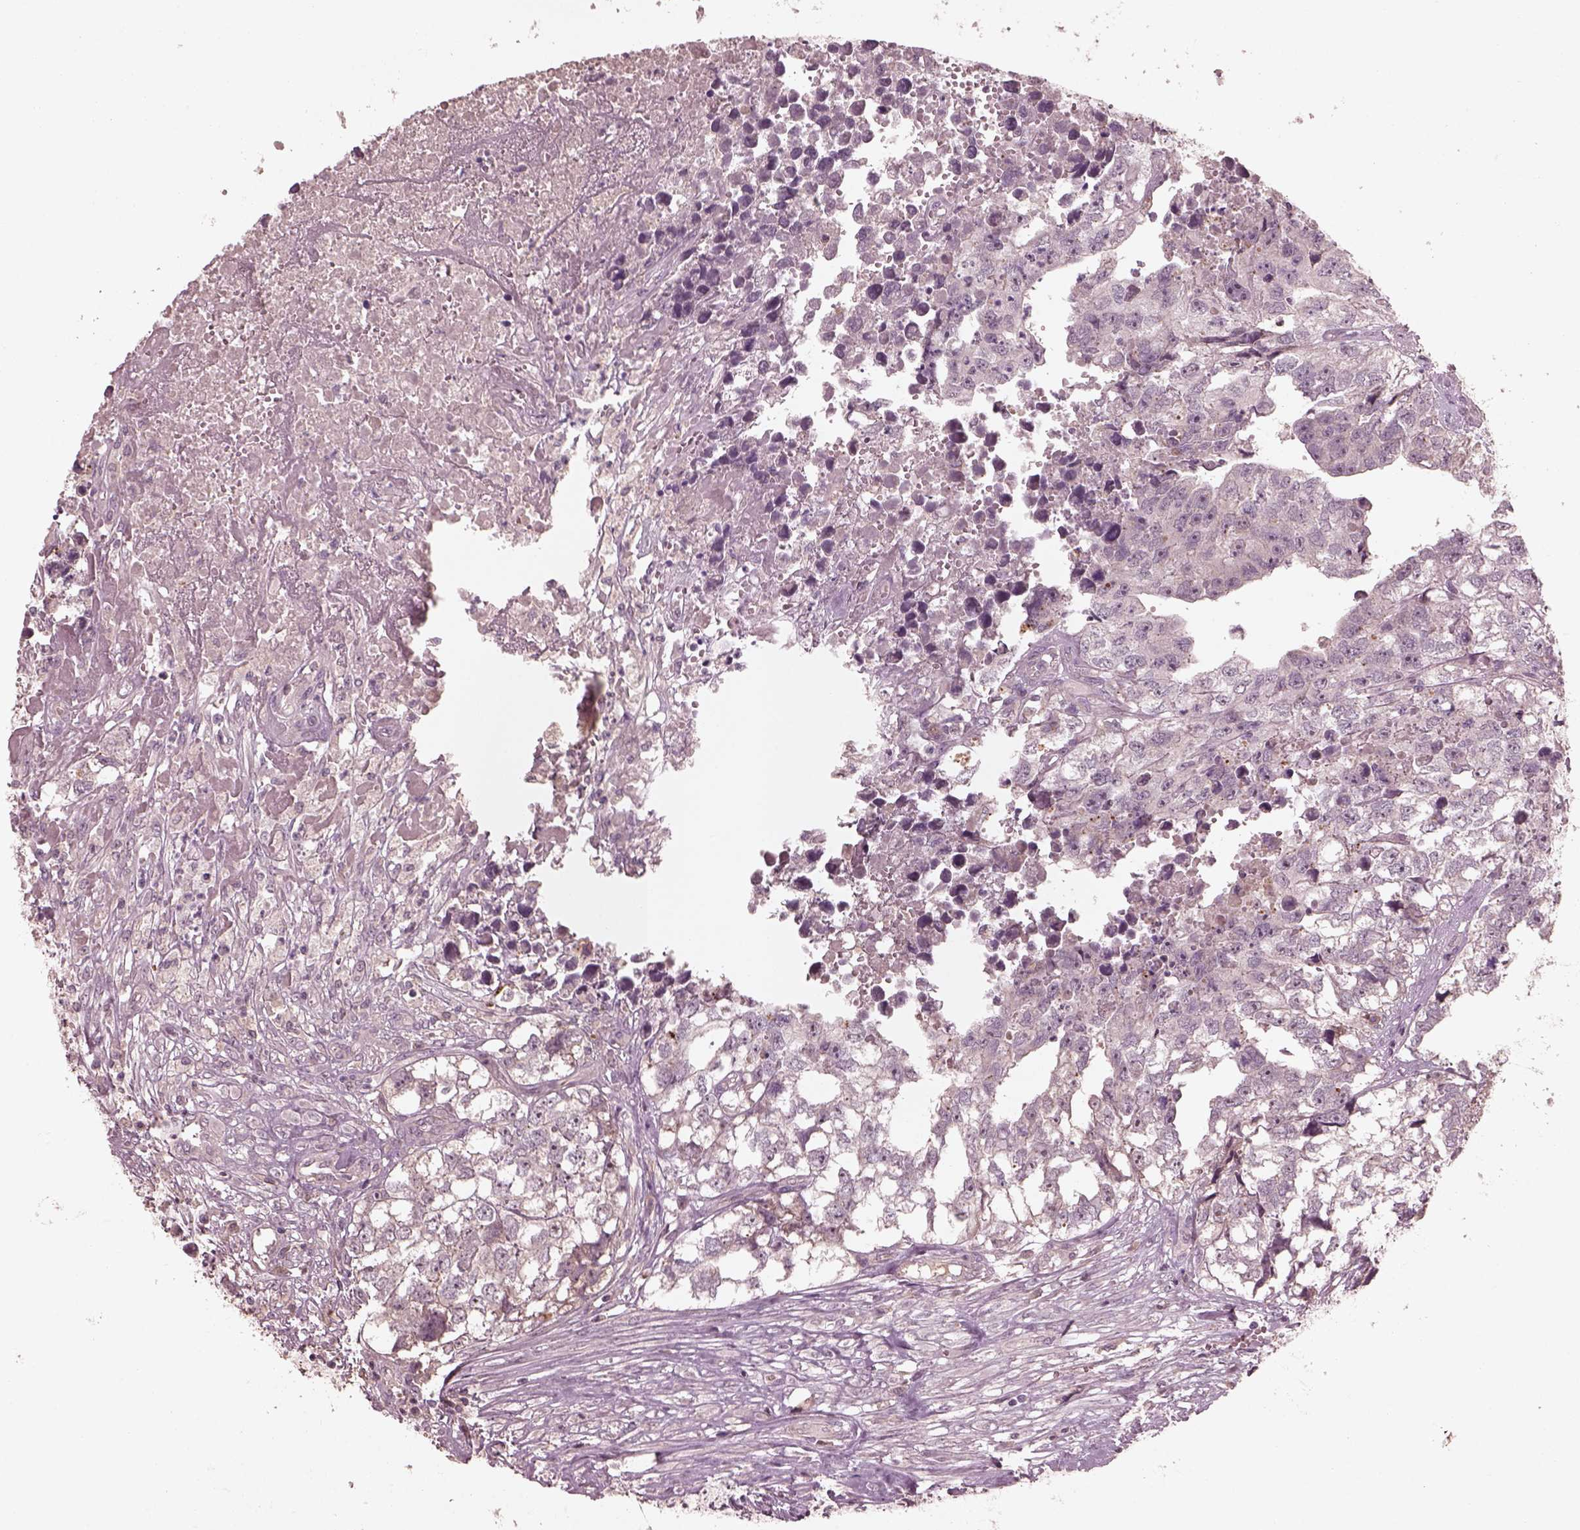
{"staining": {"intensity": "negative", "quantity": "none", "location": "none"}, "tissue": "testis cancer", "cell_type": "Tumor cells", "image_type": "cancer", "snomed": [{"axis": "morphology", "description": "Carcinoma, Embryonal, NOS"}, {"axis": "morphology", "description": "Teratoma, malignant, NOS"}, {"axis": "topography", "description": "Testis"}], "caption": "IHC histopathology image of neoplastic tissue: testis cancer stained with DAB (3,3'-diaminobenzidine) displays no significant protein expression in tumor cells.", "gene": "VWA5B1", "patient": {"sex": "male", "age": 44}}